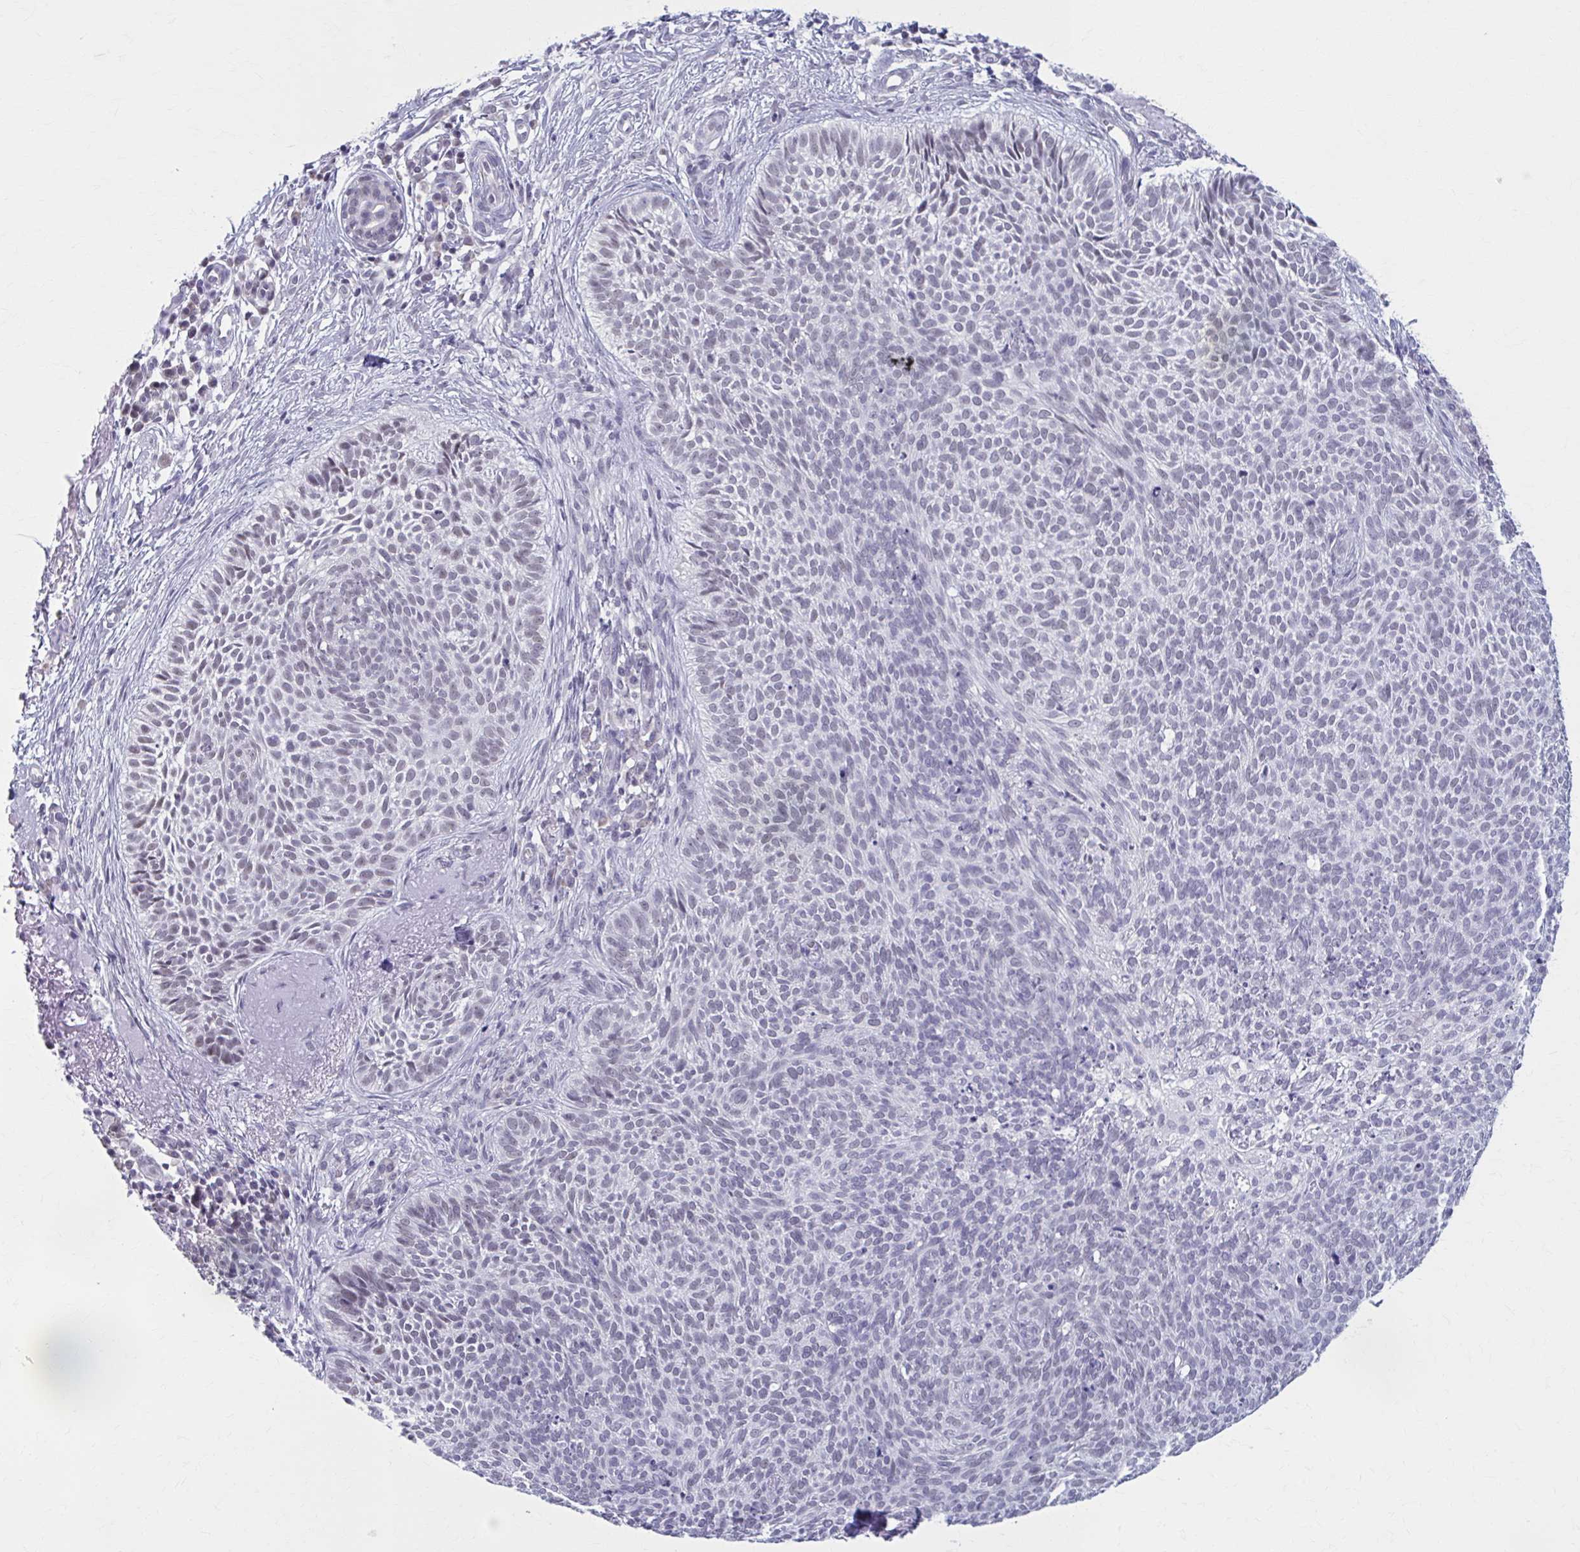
{"staining": {"intensity": "weak", "quantity": "<25%", "location": "nuclear"}, "tissue": "skin cancer", "cell_type": "Tumor cells", "image_type": "cancer", "snomed": [{"axis": "morphology", "description": "Basal cell carcinoma"}, {"axis": "topography", "description": "Skin"}, {"axis": "topography", "description": "Skin of face"}], "caption": "High magnification brightfield microscopy of skin cancer (basal cell carcinoma) stained with DAB (brown) and counterstained with hematoxylin (blue): tumor cells show no significant positivity.", "gene": "CCDC105", "patient": {"sex": "female", "age": 82}}